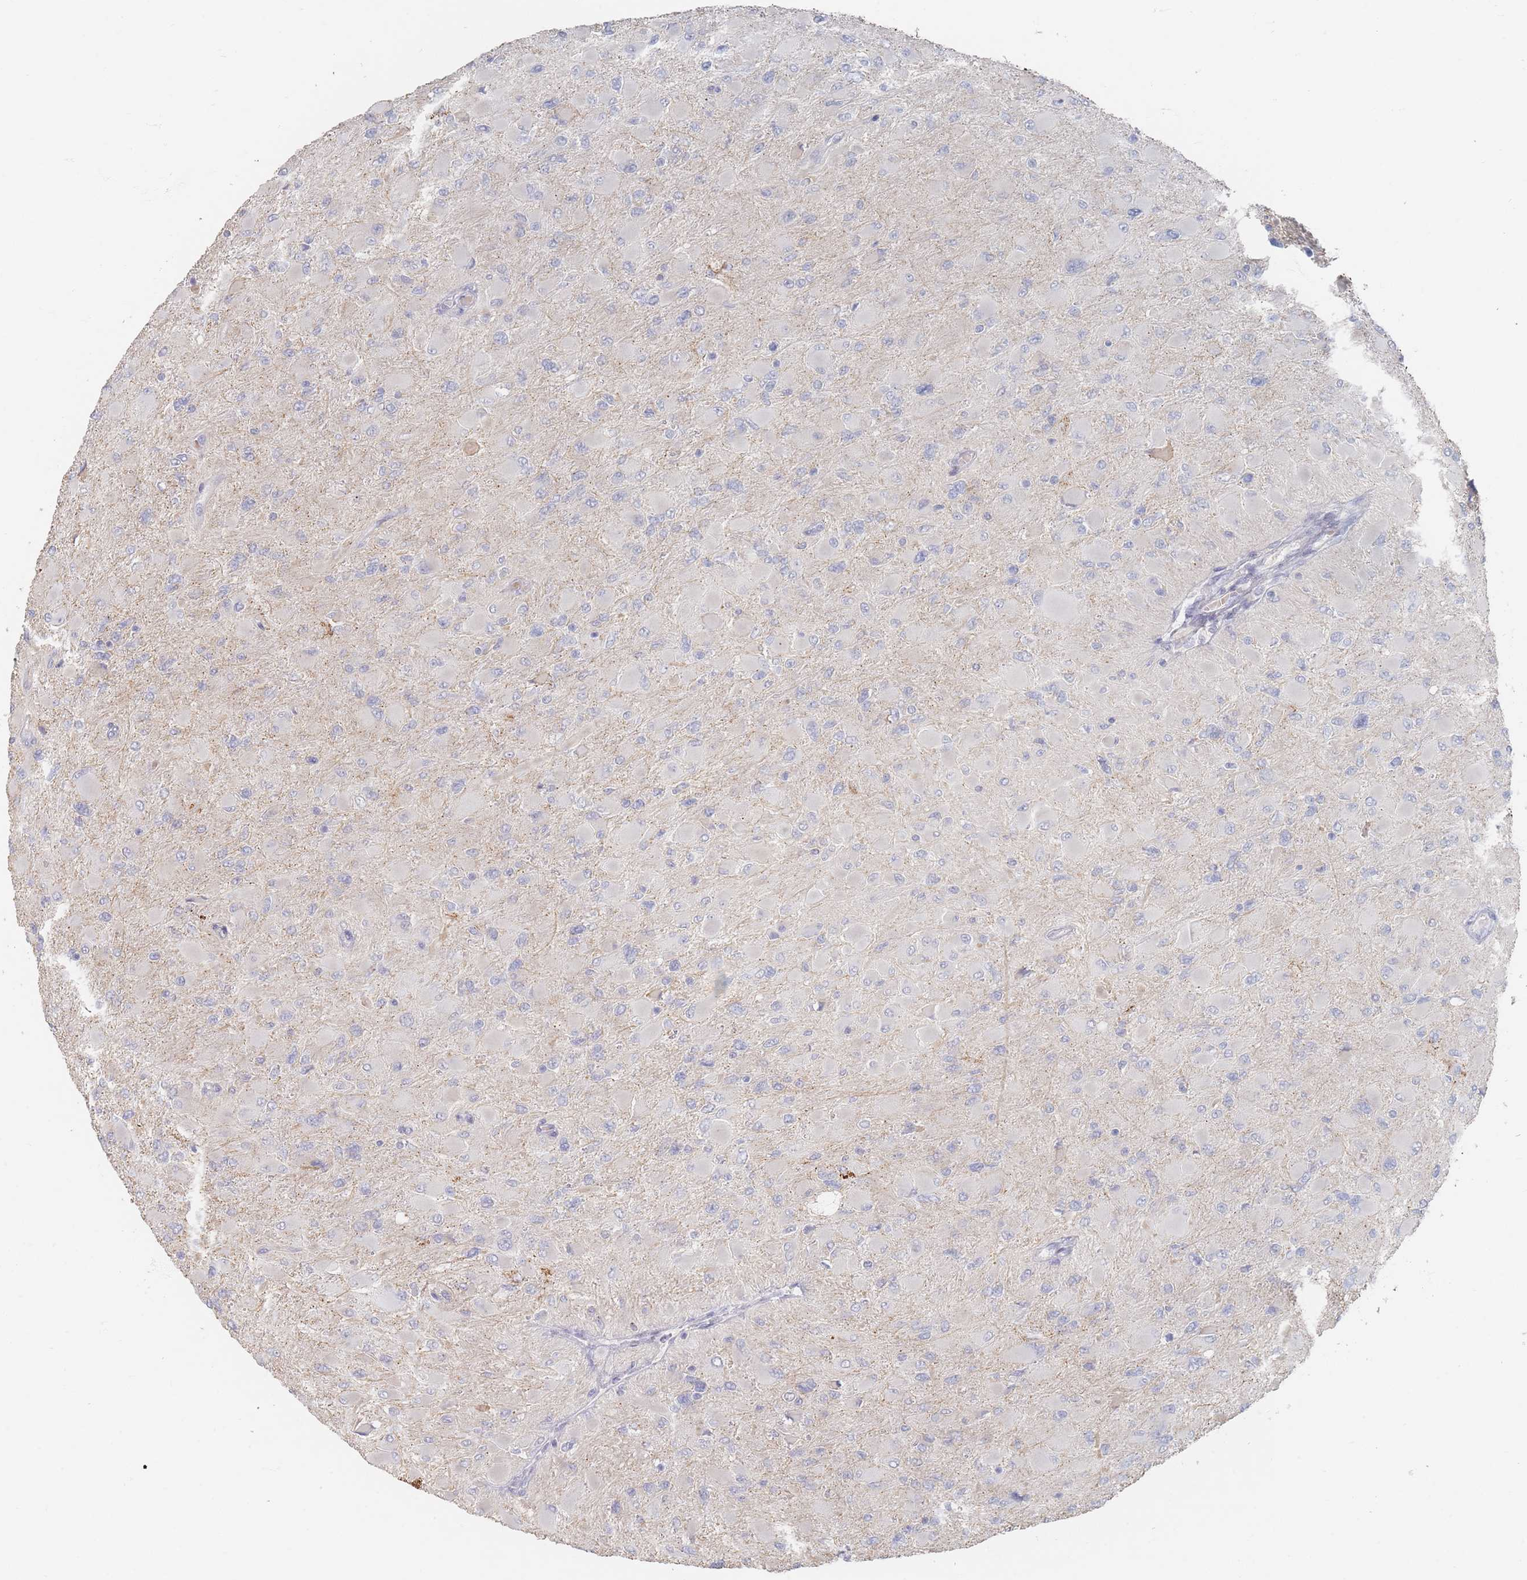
{"staining": {"intensity": "negative", "quantity": "none", "location": "none"}, "tissue": "glioma", "cell_type": "Tumor cells", "image_type": "cancer", "snomed": [{"axis": "morphology", "description": "Glioma, malignant, High grade"}, {"axis": "topography", "description": "Cerebral cortex"}], "caption": "IHC of human malignant glioma (high-grade) demonstrates no staining in tumor cells.", "gene": "HELZ2", "patient": {"sex": "female", "age": 36}}